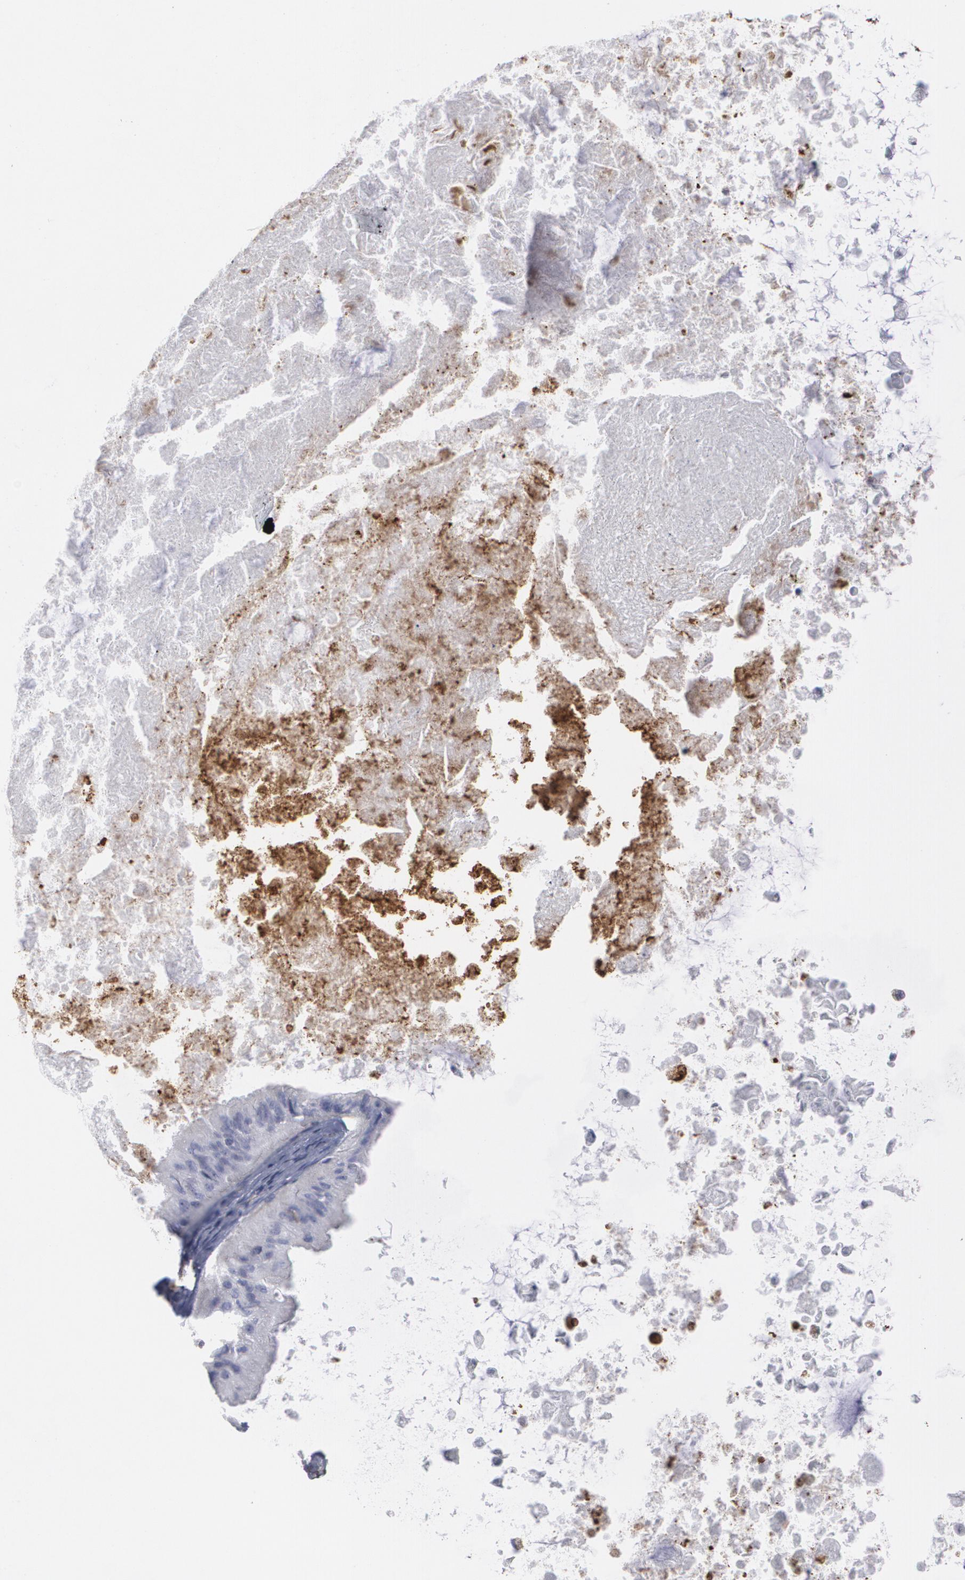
{"staining": {"intensity": "negative", "quantity": "none", "location": "none"}, "tissue": "ovarian cancer", "cell_type": "Tumor cells", "image_type": "cancer", "snomed": [{"axis": "morphology", "description": "Cystadenocarcinoma, mucinous, NOS"}, {"axis": "topography", "description": "Ovary"}], "caption": "High magnification brightfield microscopy of ovarian cancer stained with DAB (3,3'-diaminobenzidine) (brown) and counterstained with hematoxylin (blue): tumor cells show no significant expression.", "gene": "ODC1", "patient": {"sex": "female", "age": 37}}